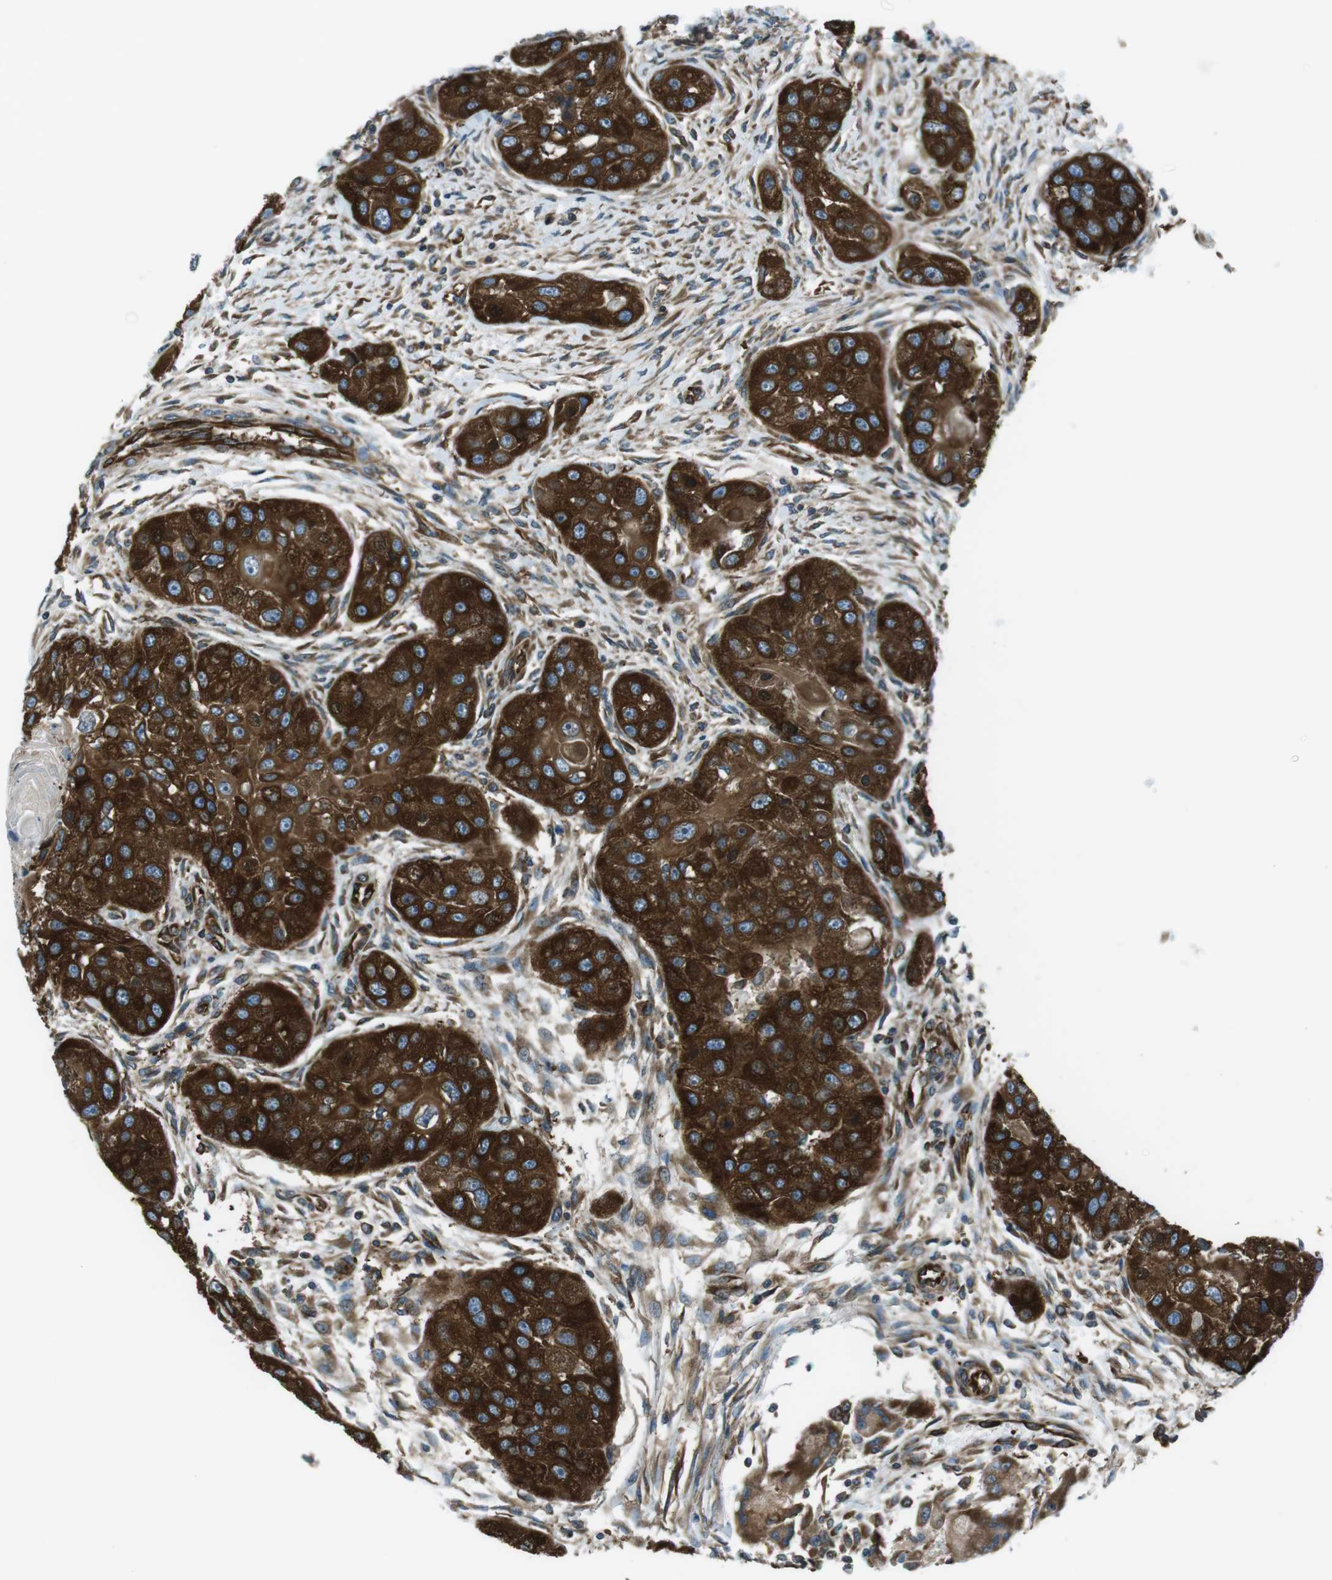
{"staining": {"intensity": "strong", "quantity": ">75%", "location": "cytoplasmic/membranous"}, "tissue": "head and neck cancer", "cell_type": "Tumor cells", "image_type": "cancer", "snomed": [{"axis": "morphology", "description": "Normal tissue, NOS"}, {"axis": "morphology", "description": "Squamous cell carcinoma, NOS"}, {"axis": "topography", "description": "Skeletal muscle"}, {"axis": "topography", "description": "Head-Neck"}], "caption": "Protein staining by IHC reveals strong cytoplasmic/membranous expression in approximately >75% of tumor cells in head and neck cancer.", "gene": "KTN1", "patient": {"sex": "male", "age": 51}}